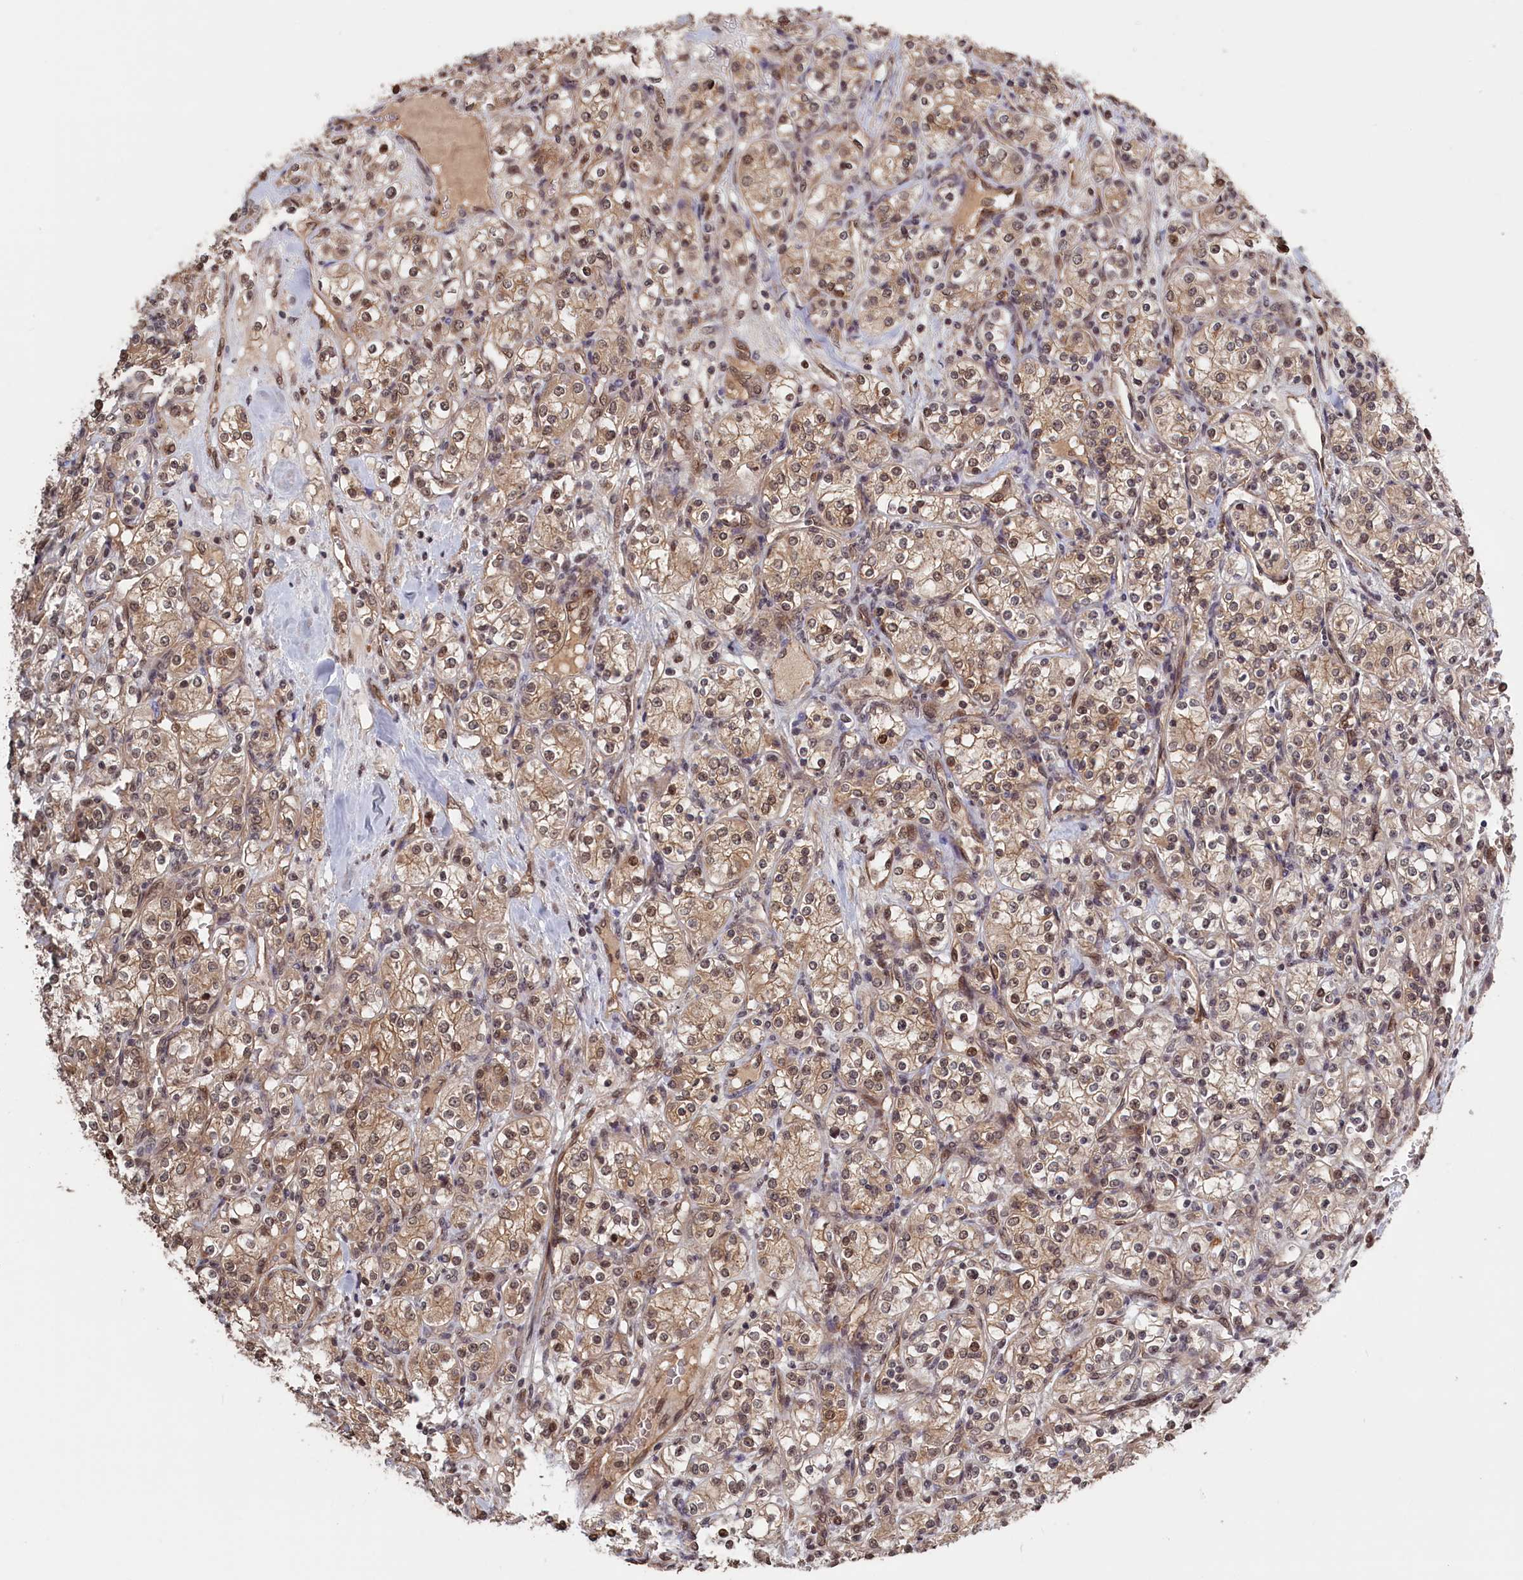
{"staining": {"intensity": "moderate", "quantity": ">75%", "location": "cytoplasmic/membranous,nuclear"}, "tissue": "renal cancer", "cell_type": "Tumor cells", "image_type": "cancer", "snomed": [{"axis": "morphology", "description": "Adenocarcinoma, NOS"}, {"axis": "topography", "description": "Kidney"}], "caption": "The photomicrograph shows staining of adenocarcinoma (renal), revealing moderate cytoplasmic/membranous and nuclear protein positivity (brown color) within tumor cells.", "gene": "PLP2", "patient": {"sex": "male", "age": 77}}